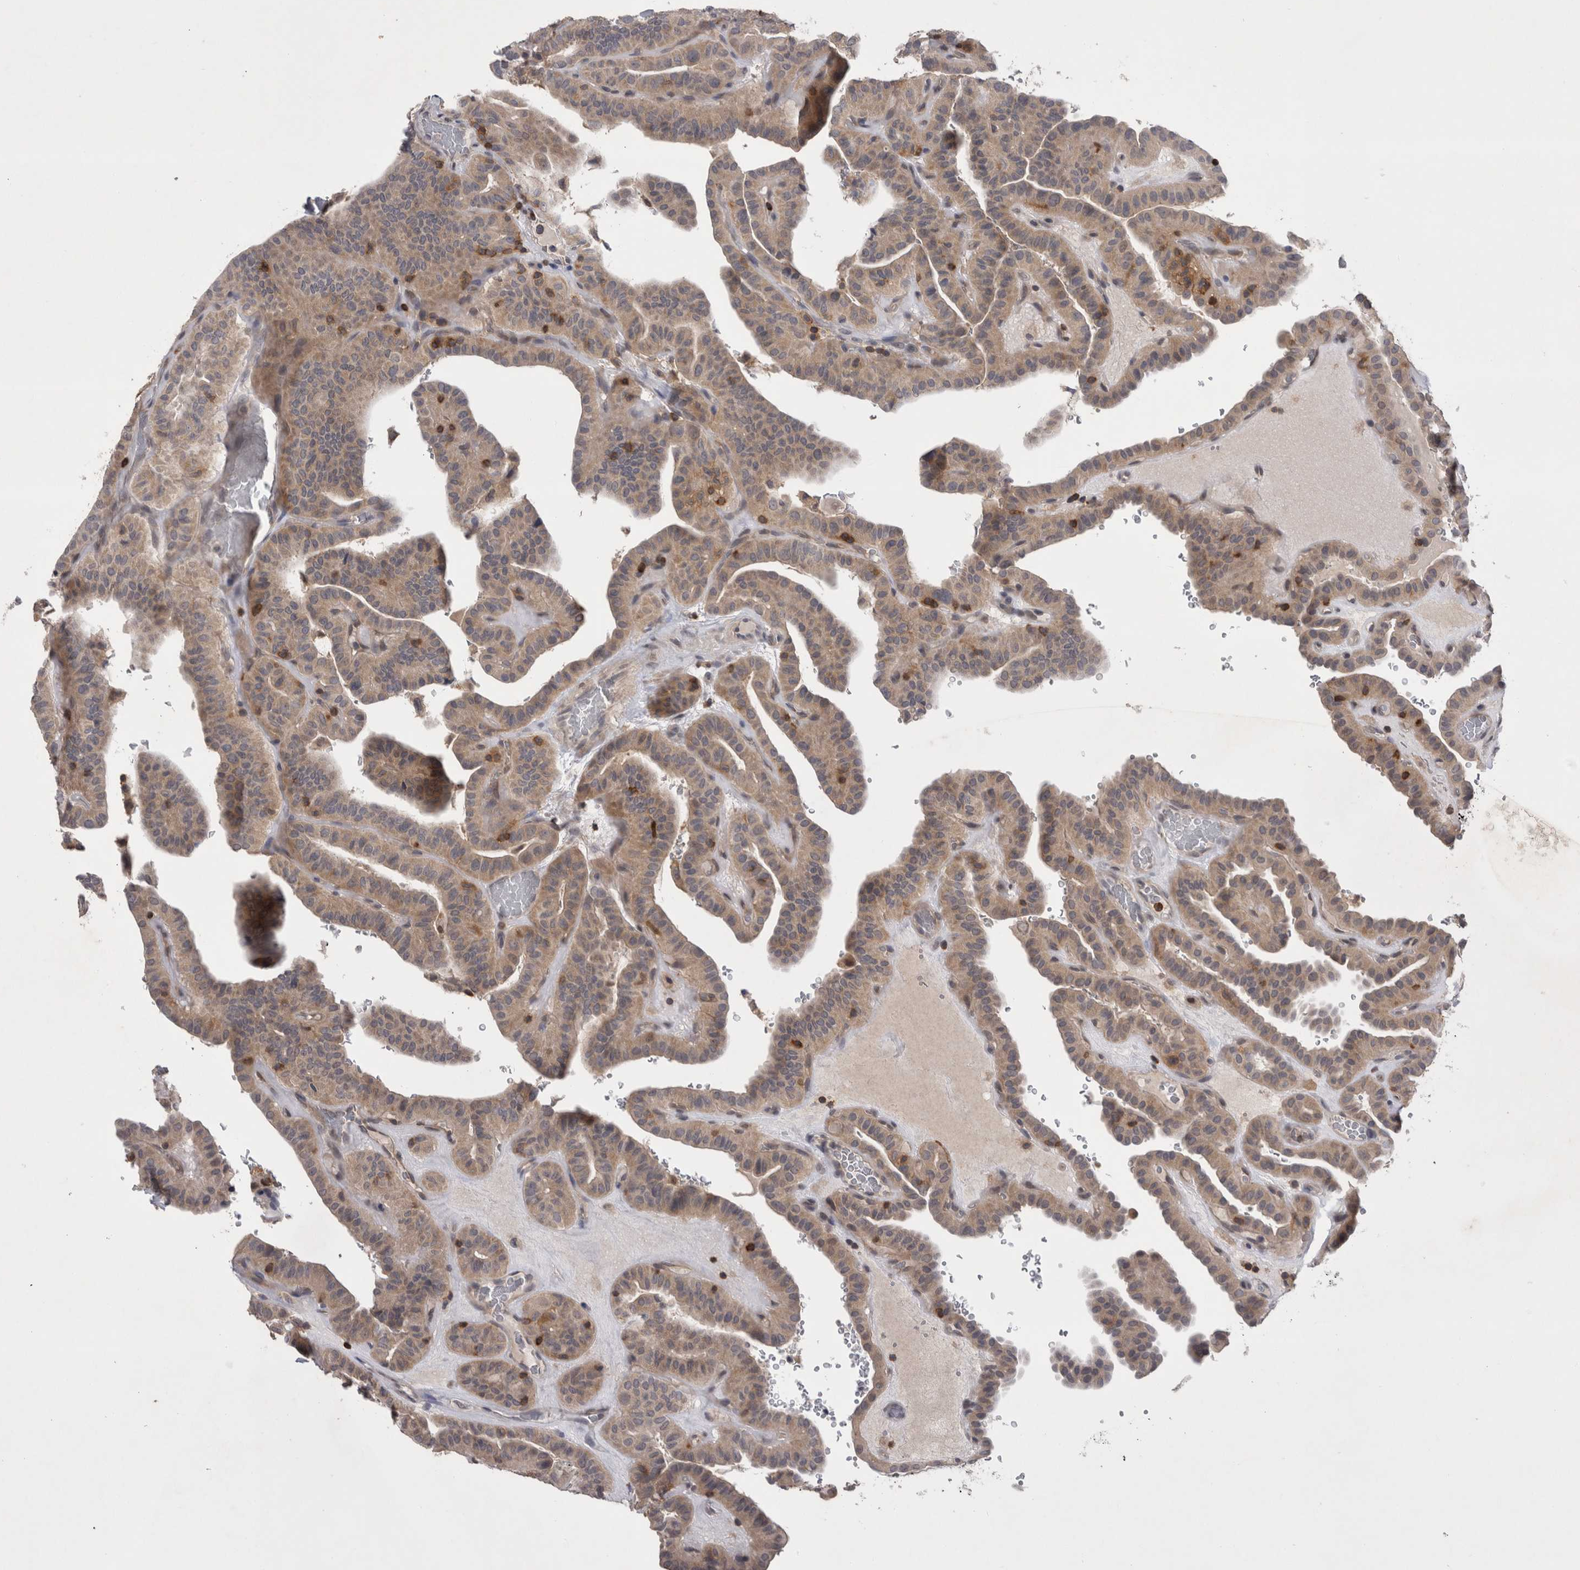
{"staining": {"intensity": "moderate", "quantity": ">75%", "location": "cytoplasmic/membranous"}, "tissue": "thyroid cancer", "cell_type": "Tumor cells", "image_type": "cancer", "snomed": [{"axis": "morphology", "description": "Papillary adenocarcinoma, NOS"}, {"axis": "topography", "description": "Thyroid gland"}], "caption": "Thyroid papillary adenocarcinoma was stained to show a protein in brown. There is medium levels of moderate cytoplasmic/membranous staining in about >75% of tumor cells.", "gene": "NFATC2", "patient": {"sex": "male", "age": 77}}